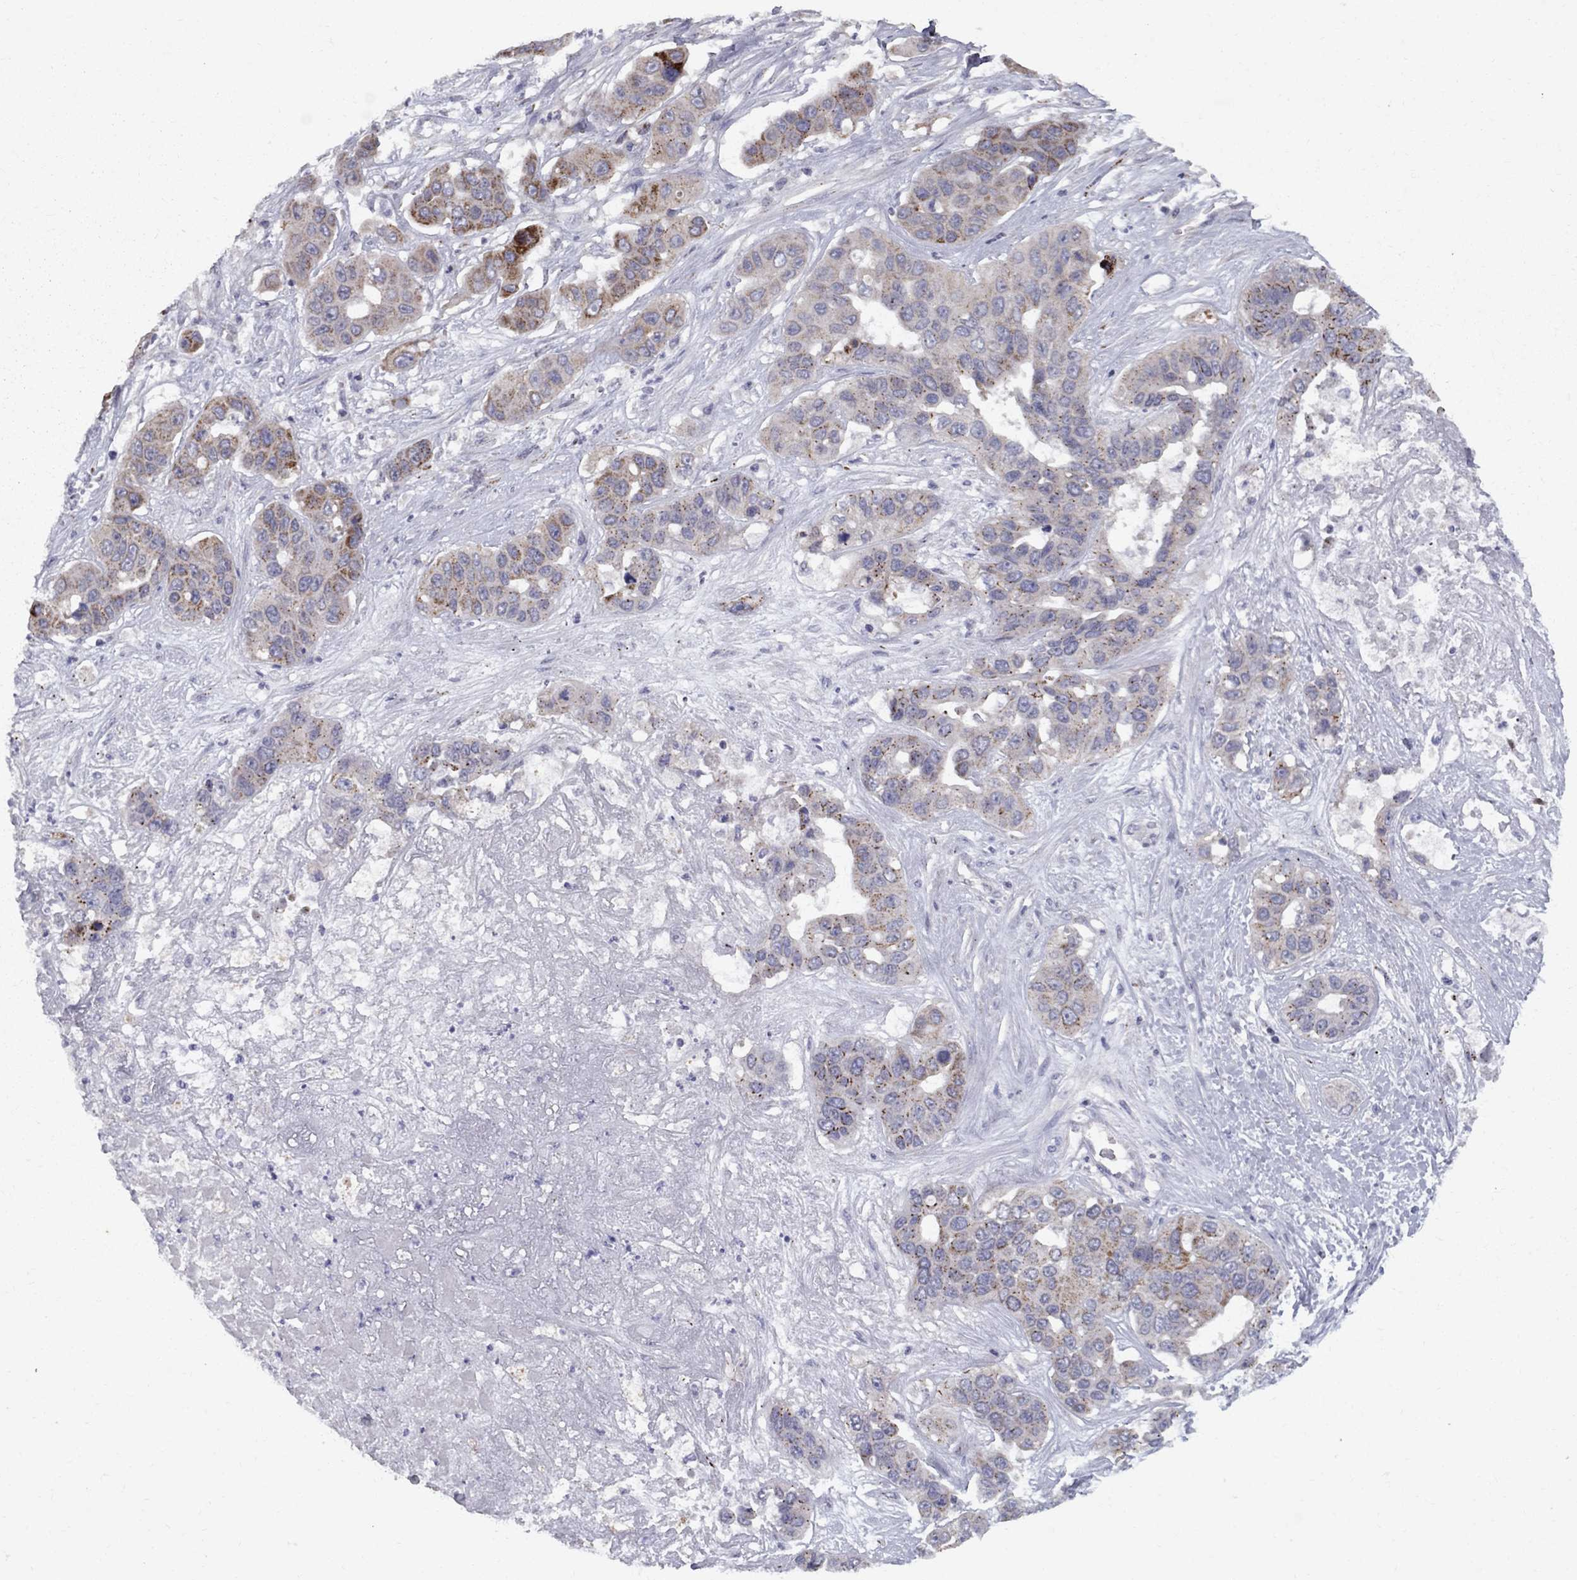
{"staining": {"intensity": "moderate", "quantity": "<25%", "location": "cytoplasmic/membranous"}, "tissue": "liver cancer", "cell_type": "Tumor cells", "image_type": "cancer", "snomed": [{"axis": "morphology", "description": "Cholangiocarcinoma"}, {"axis": "topography", "description": "Liver"}], "caption": "Immunohistochemistry micrograph of neoplastic tissue: liver cancer stained using IHC exhibits low levels of moderate protein expression localized specifically in the cytoplasmic/membranous of tumor cells, appearing as a cytoplasmic/membranous brown color.", "gene": "CLIC6", "patient": {"sex": "female", "age": 52}}